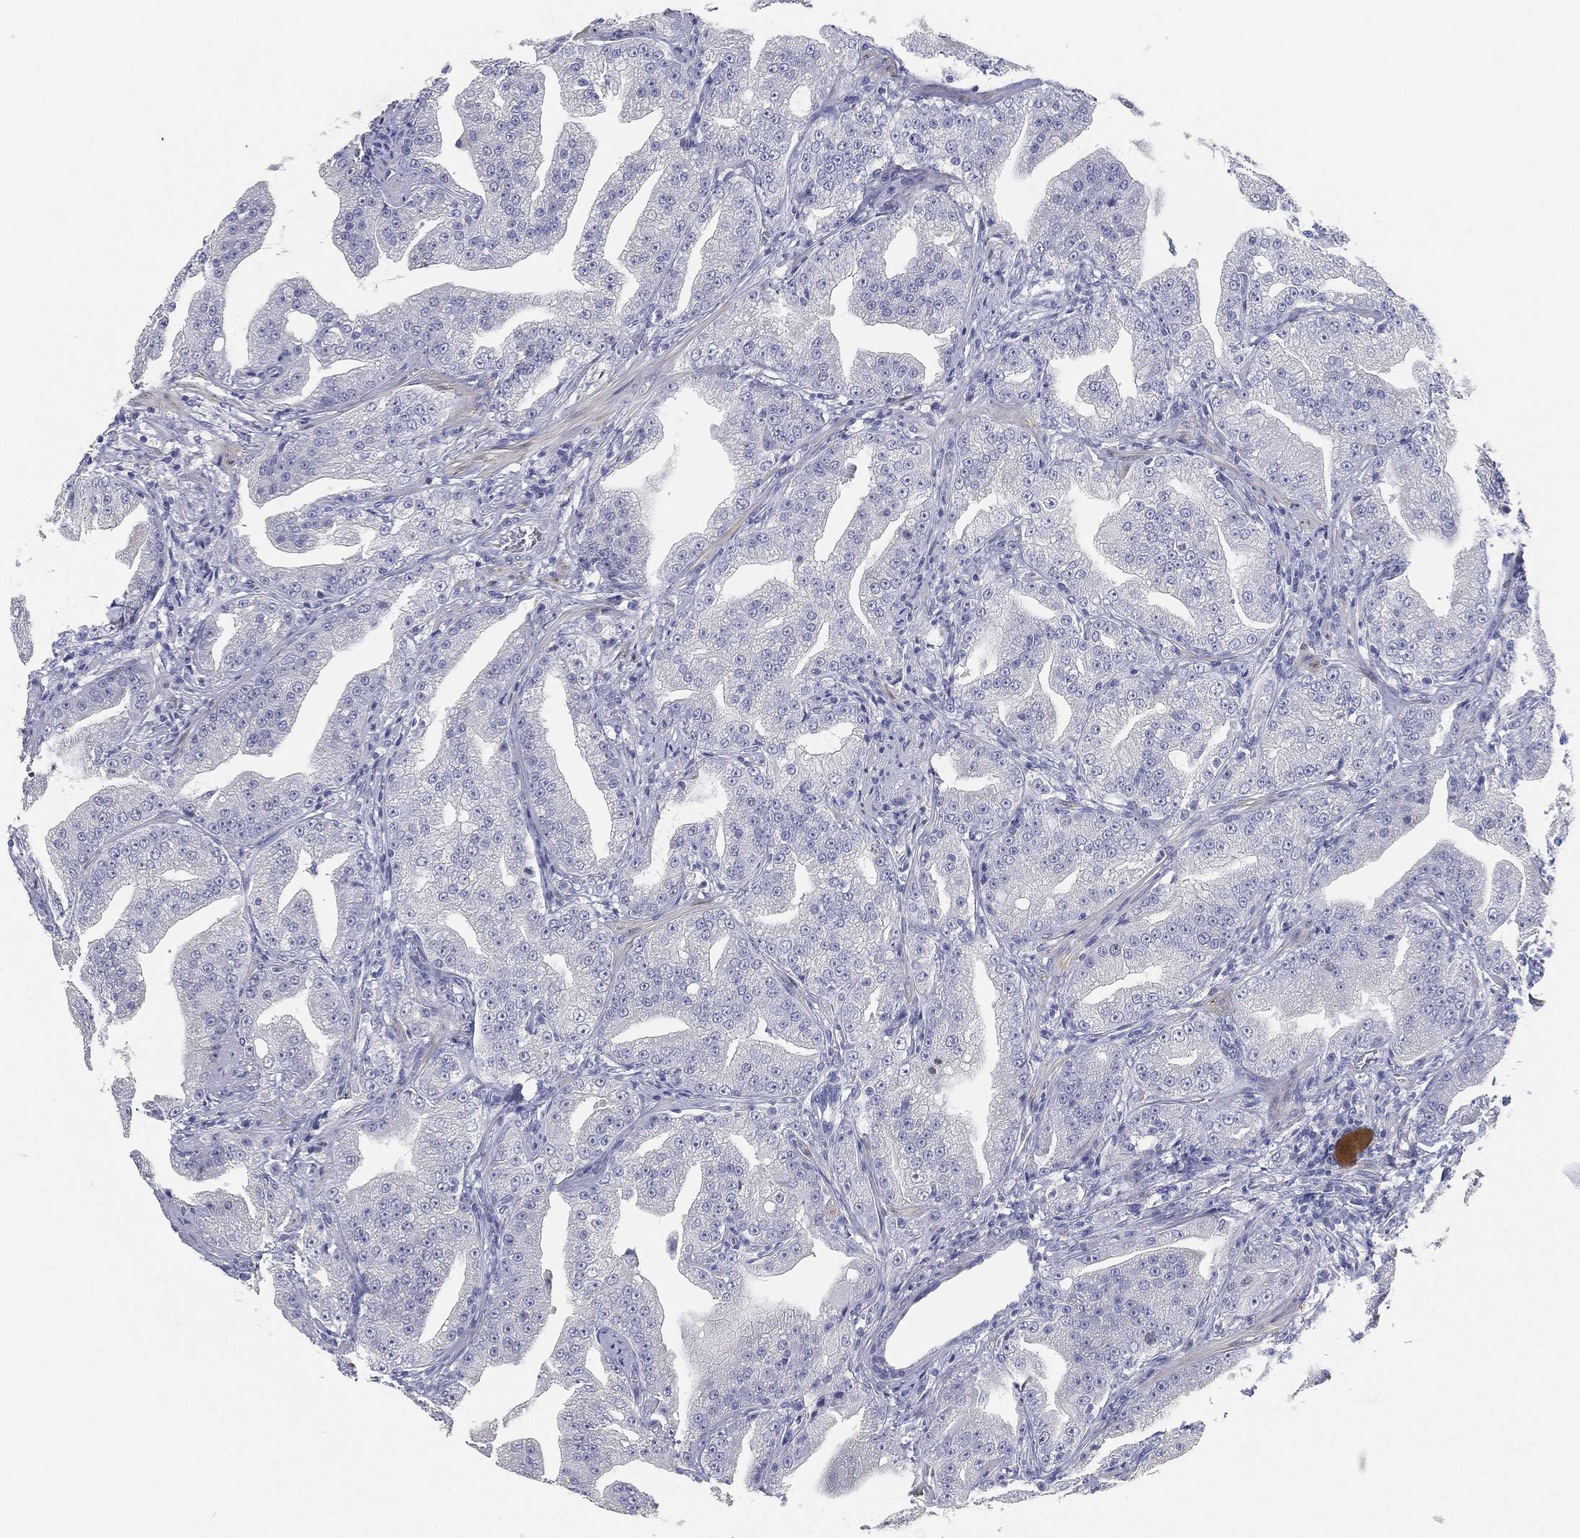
{"staining": {"intensity": "negative", "quantity": "none", "location": "none"}, "tissue": "prostate cancer", "cell_type": "Tumor cells", "image_type": "cancer", "snomed": [{"axis": "morphology", "description": "Adenocarcinoma, Low grade"}, {"axis": "topography", "description": "Prostate"}], "caption": "An IHC image of prostate adenocarcinoma (low-grade) is shown. There is no staining in tumor cells of prostate adenocarcinoma (low-grade).", "gene": "FAM187B", "patient": {"sex": "male", "age": 62}}